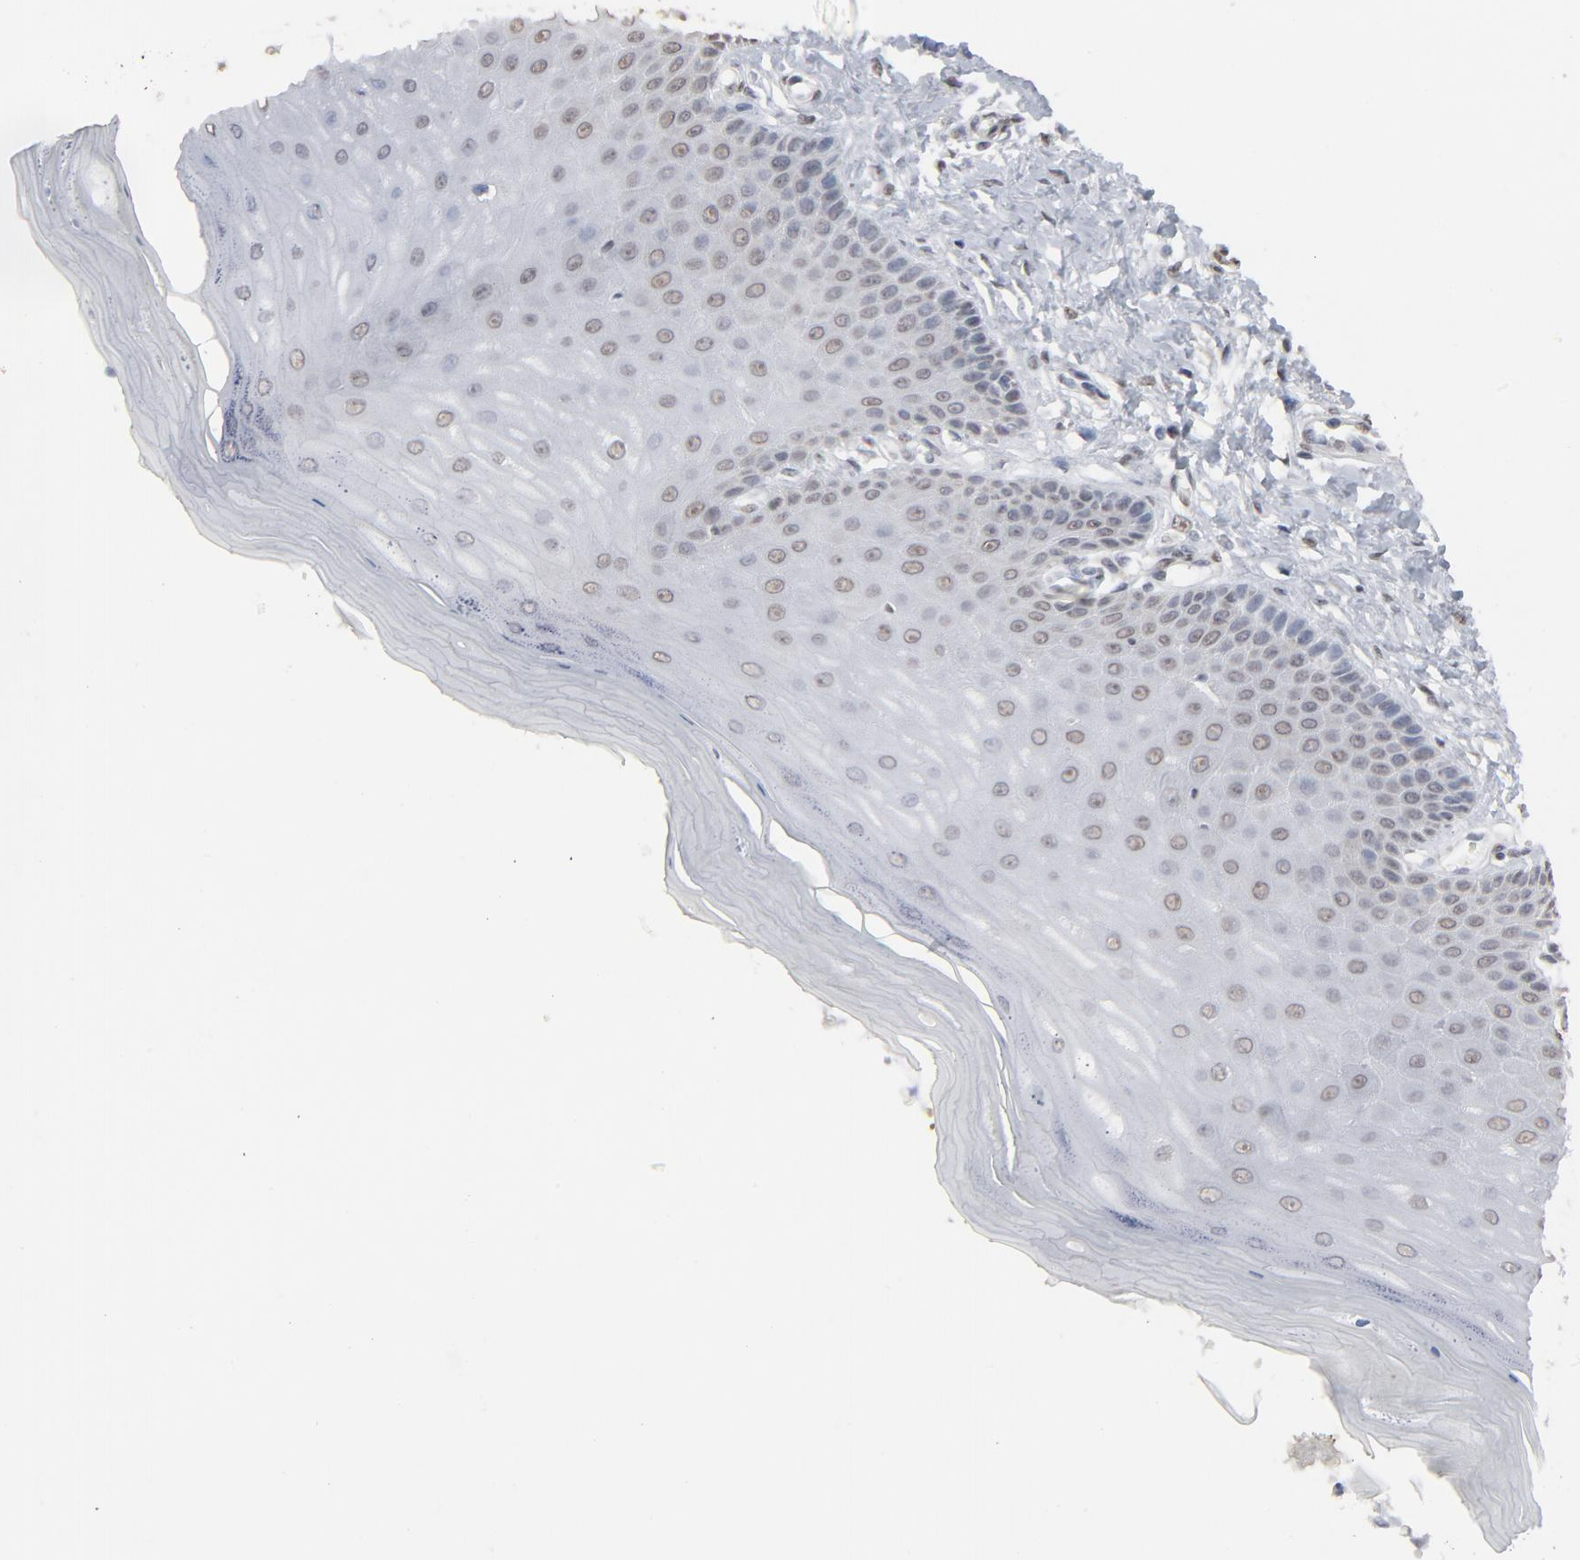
{"staining": {"intensity": "strong", "quantity": ">75%", "location": "nuclear"}, "tissue": "cervix", "cell_type": "Glandular cells", "image_type": "normal", "snomed": [{"axis": "morphology", "description": "Normal tissue, NOS"}, {"axis": "topography", "description": "Cervix"}], "caption": "Immunohistochemistry (IHC) (DAB (3,3'-diaminobenzidine)) staining of normal human cervix shows strong nuclear protein expression in about >75% of glandular cells. (DAB (3,3'-diaminobenzidine) IHC with brightfield microscopy, high magnification).", "gene": "MRE11", "patient": {"sex": "female", "age": 55}}